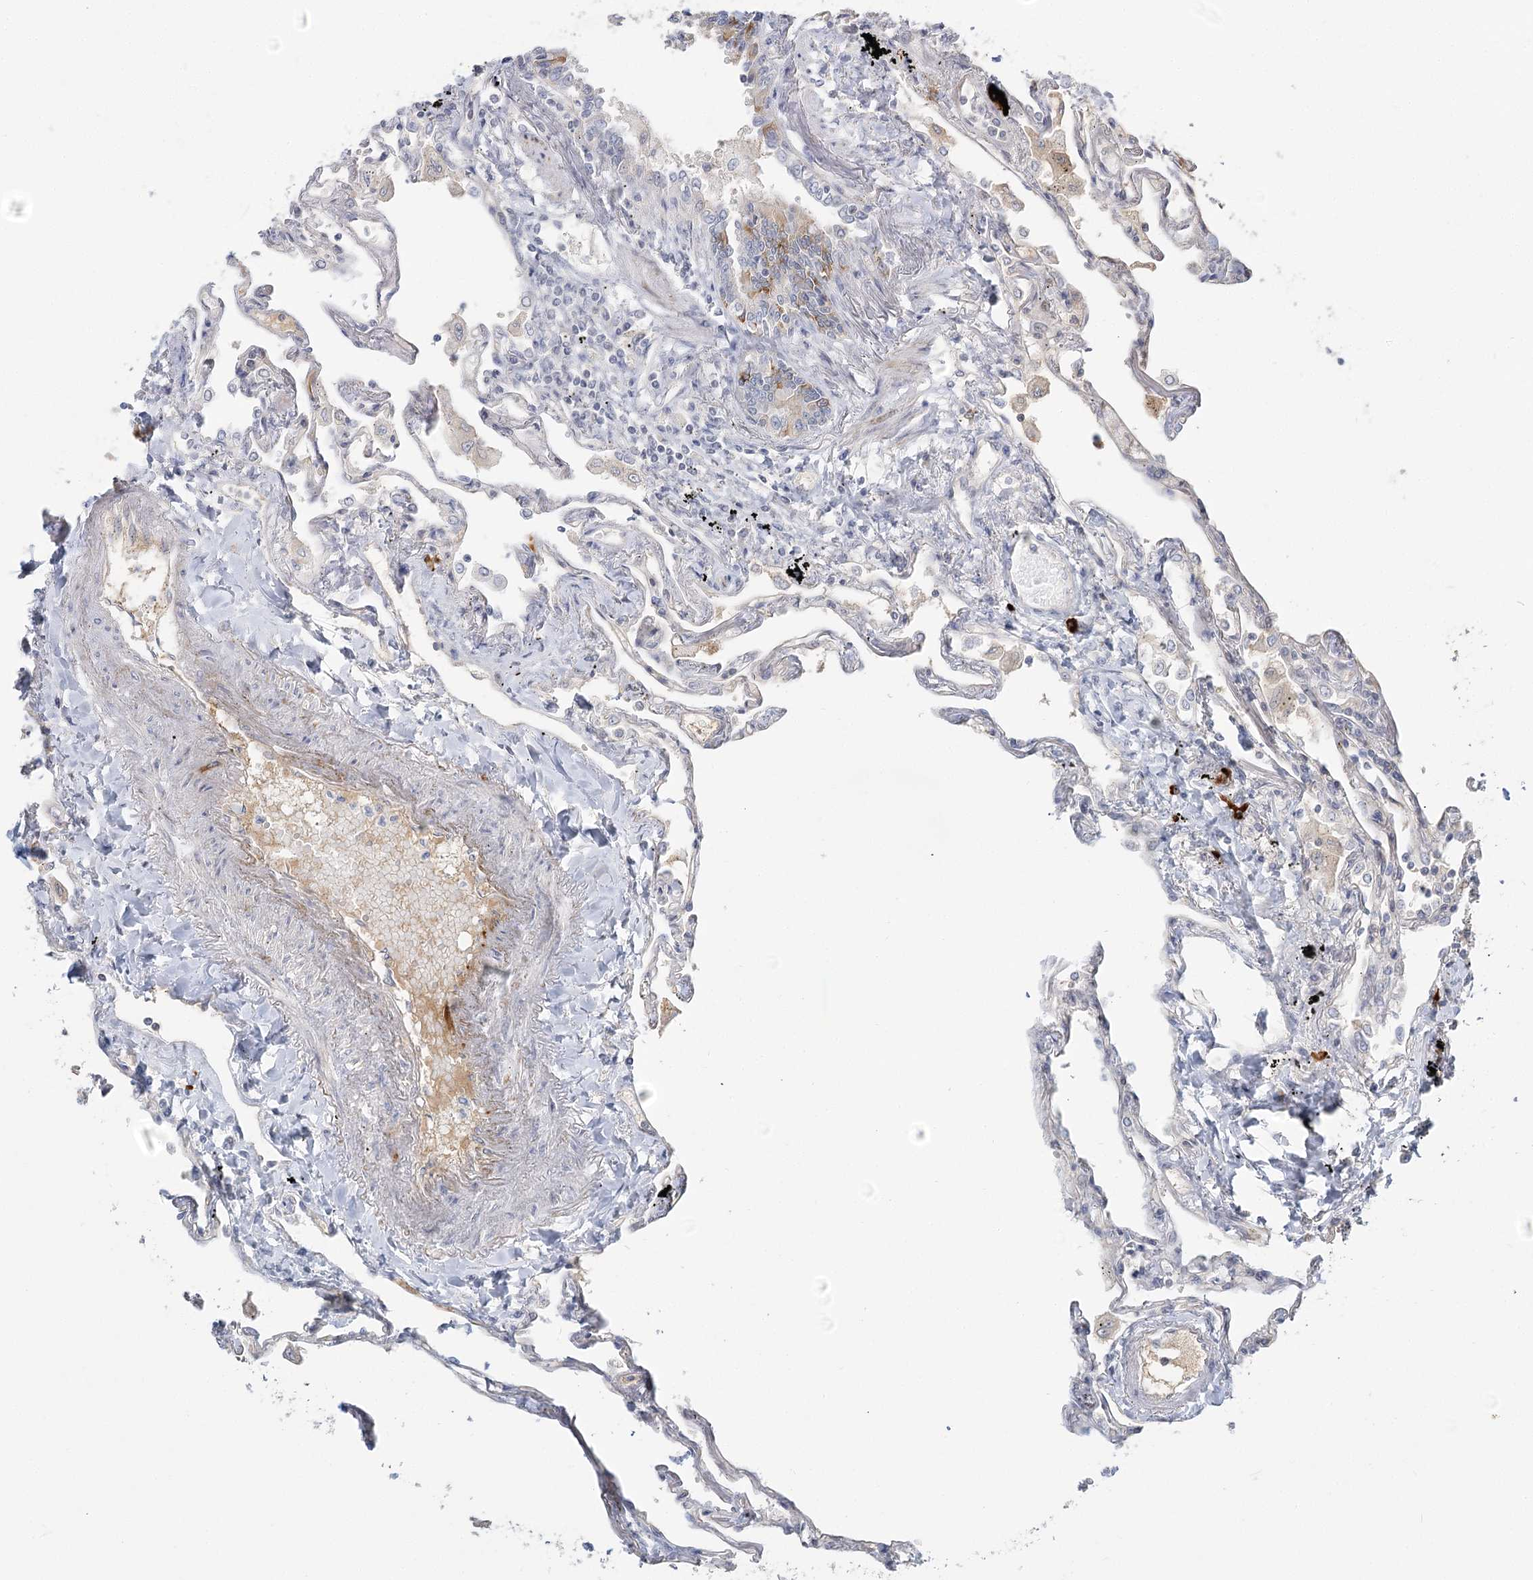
{"staining": {"intensity": "weak", "quantity": "25%-75%", "location": "cytoplasmic/membranous"}, "tissue": "lung", "cell_type": "Alveolar cells", "image_type": "normal", "snomed": [{"axis": "morphology", "description": "Normal tissue, NOS"}, {"axis": "topography", "description": "Lung"}], "caption": "The image reveals staining of normal lung, revealing weak cytoplasmic/membranous protein staining (brown color) within alveolar cells. Immunohistochemistry stains the protein of interest in brown and the nuclei are stained blue.", "gene": "GUCY2C", "patient": {"sex": "female", "age": 67}}